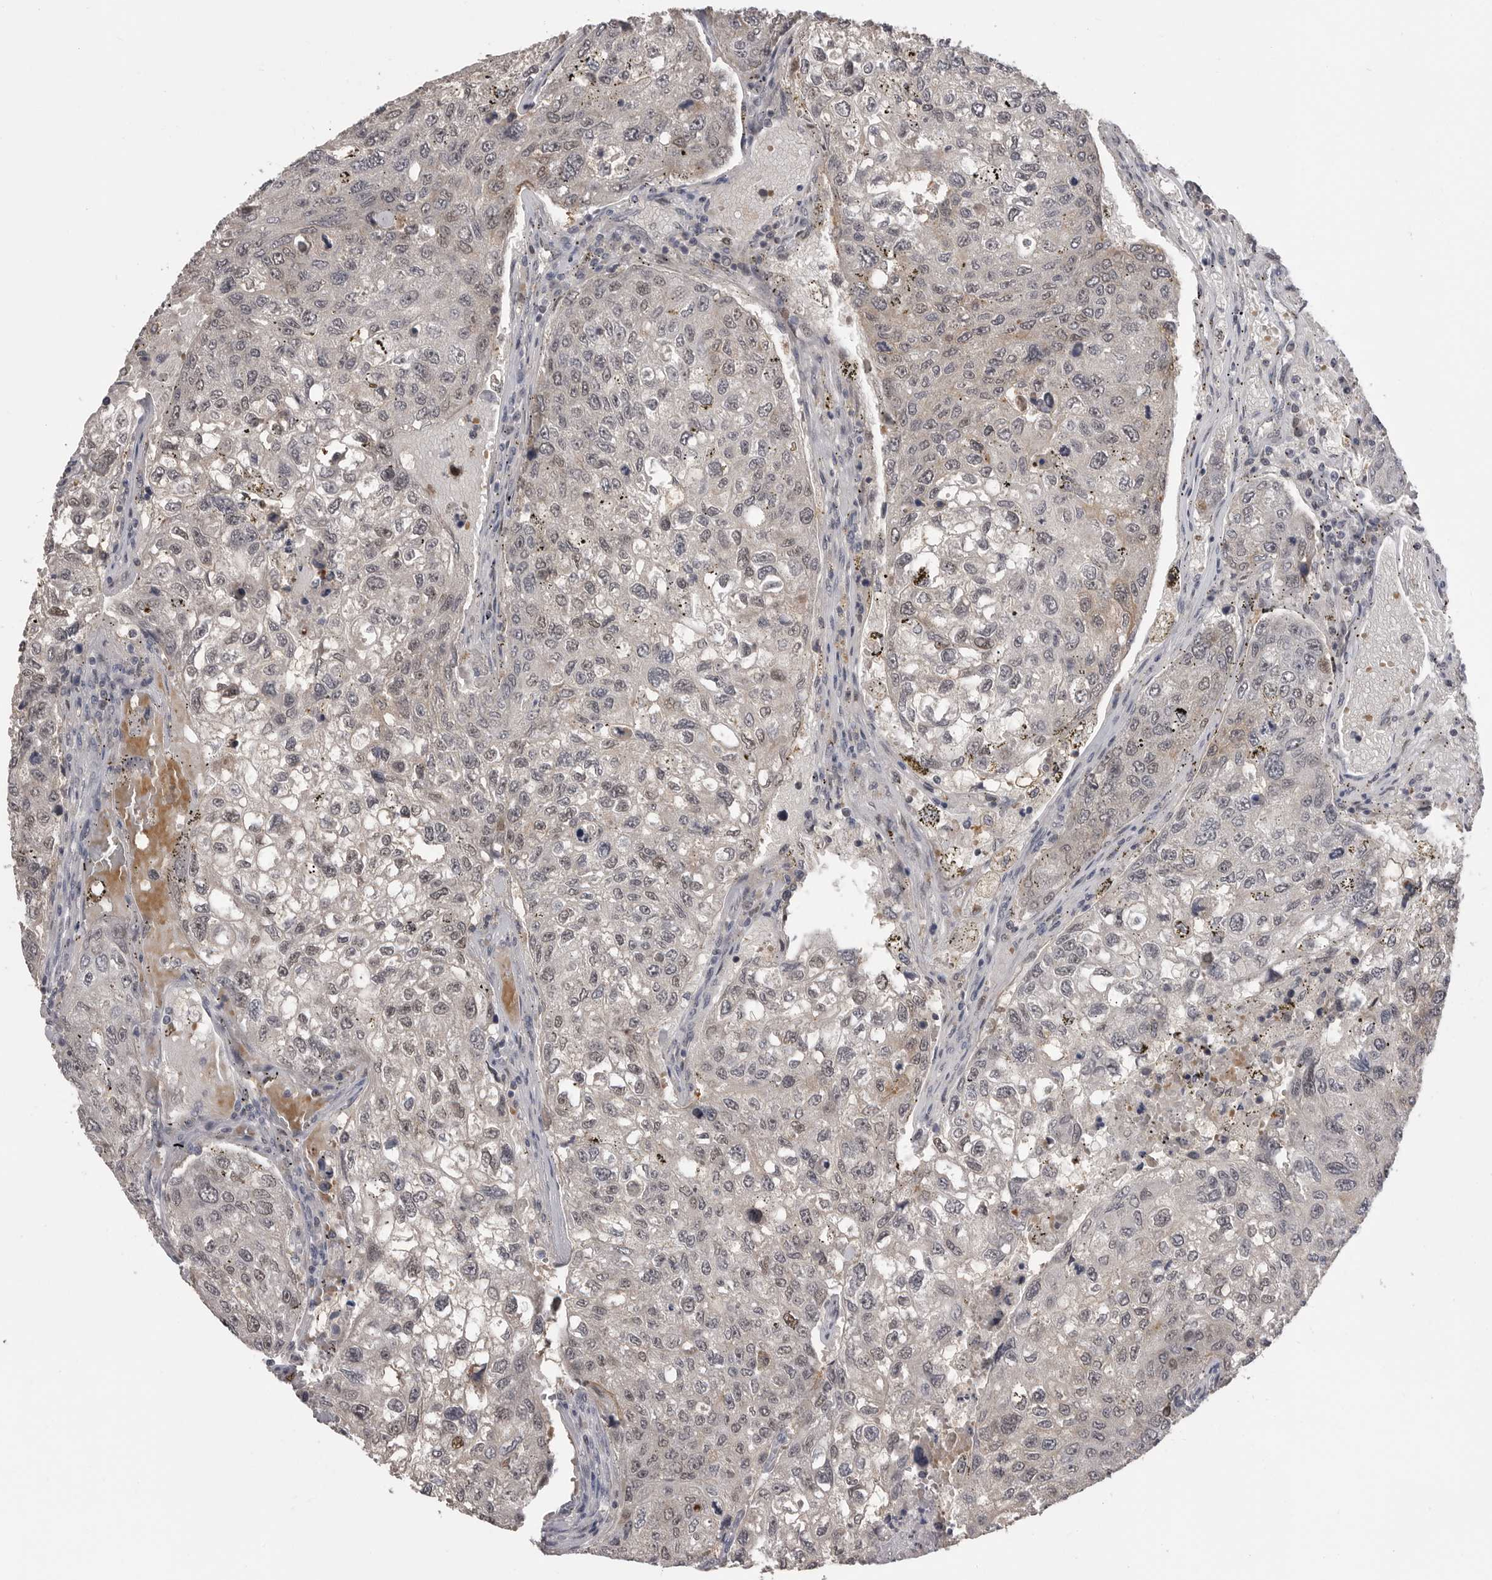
{"staining": {"intensity": "weak", "quantity": "<25%", "location": "nuclear"}, "tissue": "urothelial cancer", "cell_type": "Tumor cells", "image_type": "cancer", "snomed": [{"axis": "morphology", "description": "Urothelial carcinoma, High grade"}, {"axis": "topography", "description": "Lymph node"}, {"axis": "topography", "description": "Urinary bladder"}], "caption": "Immunohistochemistry (IHC) of human urothelial carcinoma (high-grade) reveals no positivity in tumor cells.", "gene": "PLEKHF1", "patient": {"sex": "male", "age": 51}}